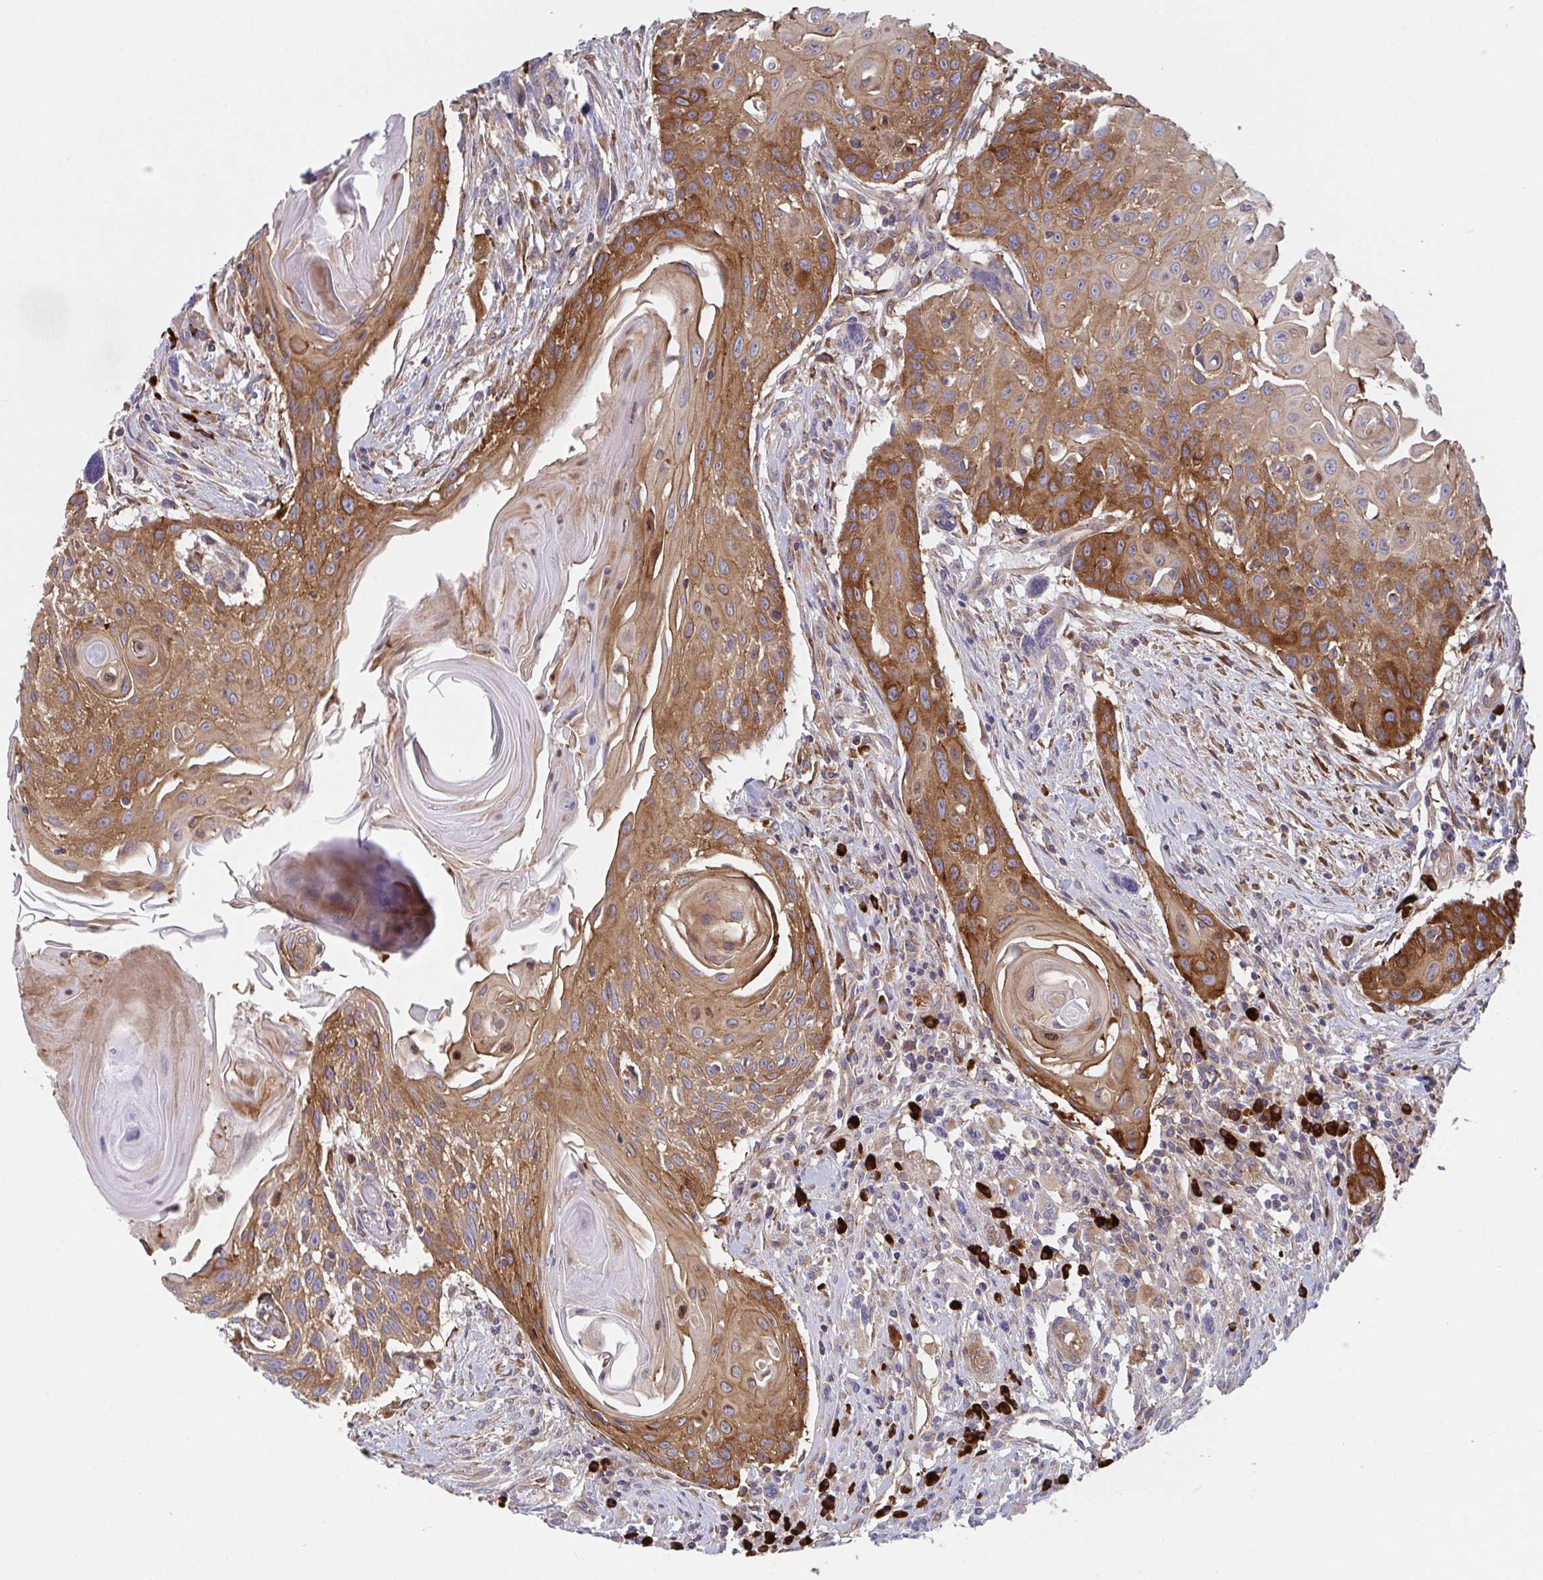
{"staining": {"intensity": "moderate", "quantity": ">75%", "location": "cytoplasmic/membranous"}, "tissue": "head and neck cancer", "cell_type": "Tumor cells", "image_type": "cancer", "snomed": [{"axis": "morphology", "description": "Squamous cell carcinoma, NOS"}, {"axis": "topography", "description": "Lymph node"}, {"axis": "topography", "description": "Salivary gland"}, {"axis": "topography", "description": "Head-Neck"}], "caption": "IHC staining of squamous cell carcinoma (head and neck), which exhibits medium levels of moderate cytoplasmic/membranous expression in about >75% of tumor cells indicating moderate cytoplasmic/membranous protein expression. The staining was performed using DAB (3,3'-diaminobenzidine) (brown) for protein detection and nuclei were counterstained in hematoxylin (blue).", "gene": "YARS2", "patient": {"sex": "female", "age": 74}}